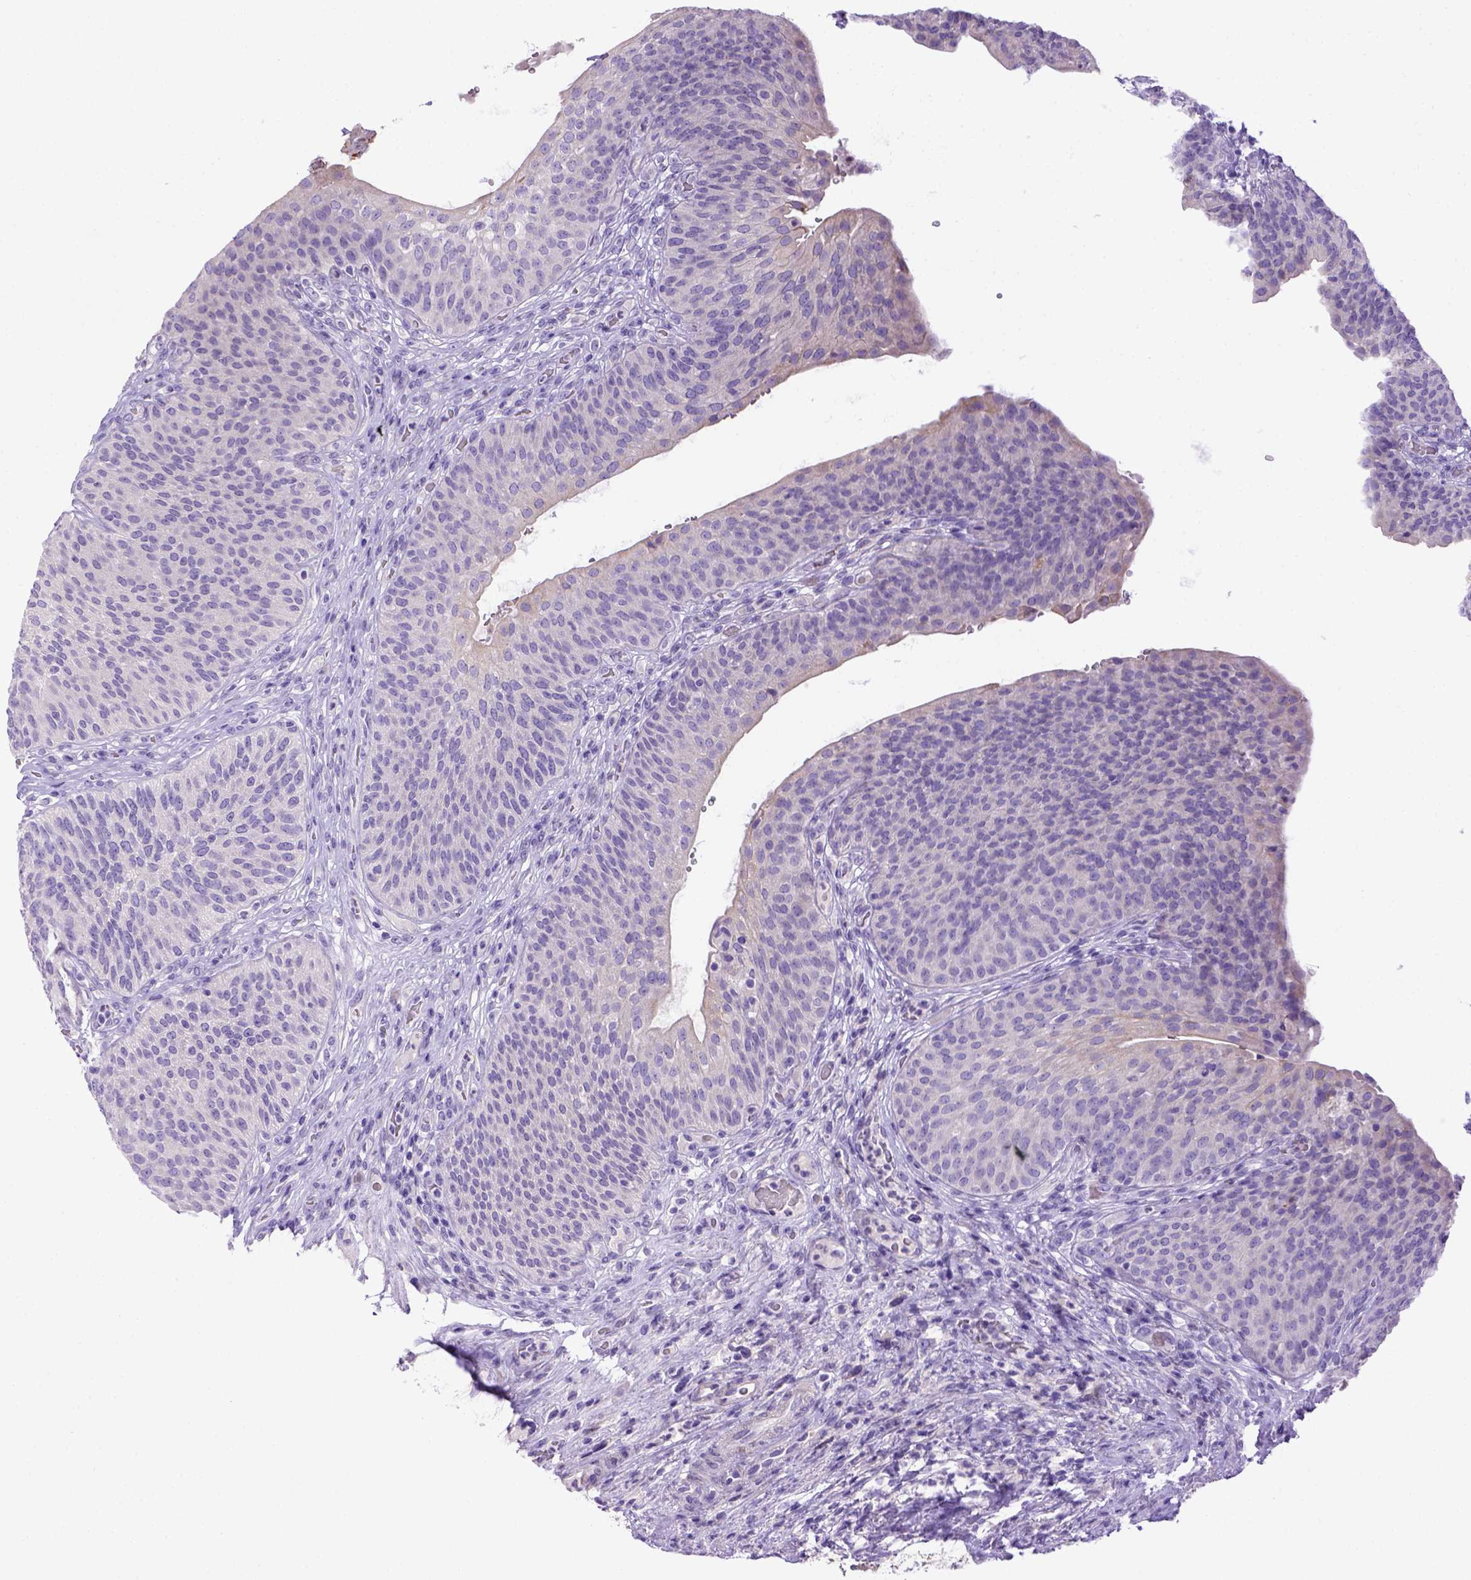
{"staining": {"intensity": "negative", "quantity": "none", "location": "none"}, "tissue": "urinary bladder", "cell_type": "Urothelial cells", "image_type": "normal", "snomed": [{"axis": "morphology", "description": "Normal tissue, NOS"}, {"axis": "topography", "description": "Urinary bladder"}, {"axis": "topography", "description": "Peripheral nerve tissue"}], "caption": "The IHC micrograph has no significant expression in urothelial cells of urinary bladder.", "gene": "BAAT", "patient": {"sex": "male", "age": 66}}